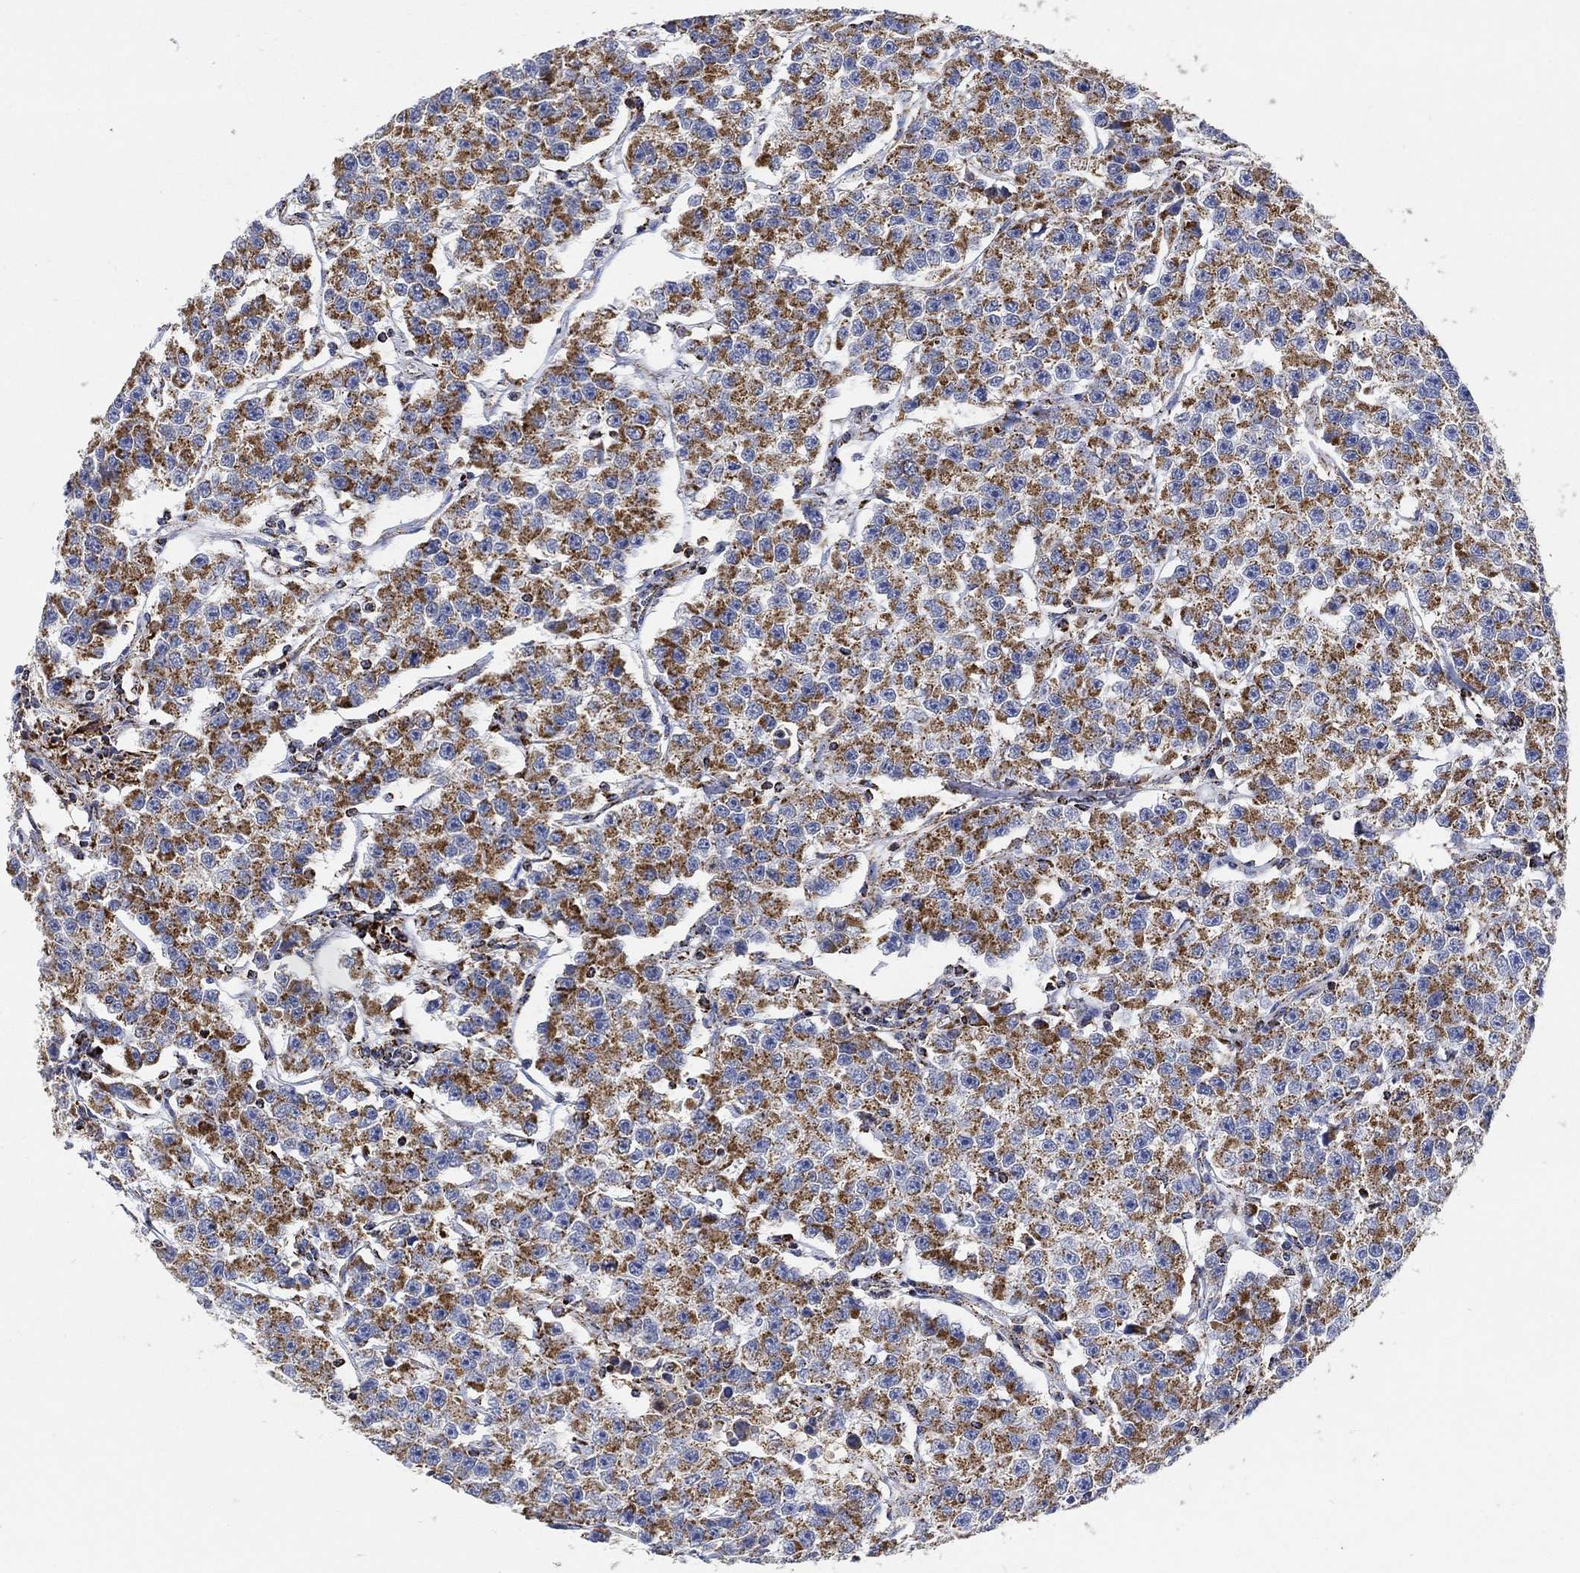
{"staining": {"intensity": "moderate", "quantity": "25%-75%", "location": "cytoplasmic/membranous"}, "tissue": "testis cancer", "cell_type": "Tumor cells", "image_type": "cancer", "snomed": [{"axis": "morphology", "description": "Seminoma, NOS"}, {"axis": "topography", "description": "Testis"}], "caption": "Immunohistochemical staining of seminoma (testis) demonstrates medium levels of moderate cytoplasmic/membranous protein staining in about 25%-75% of tumor cells. Nuclei are stained in blue.", "gene": "NDUFS3", "patient": {"sex": "male", "age": 59}}